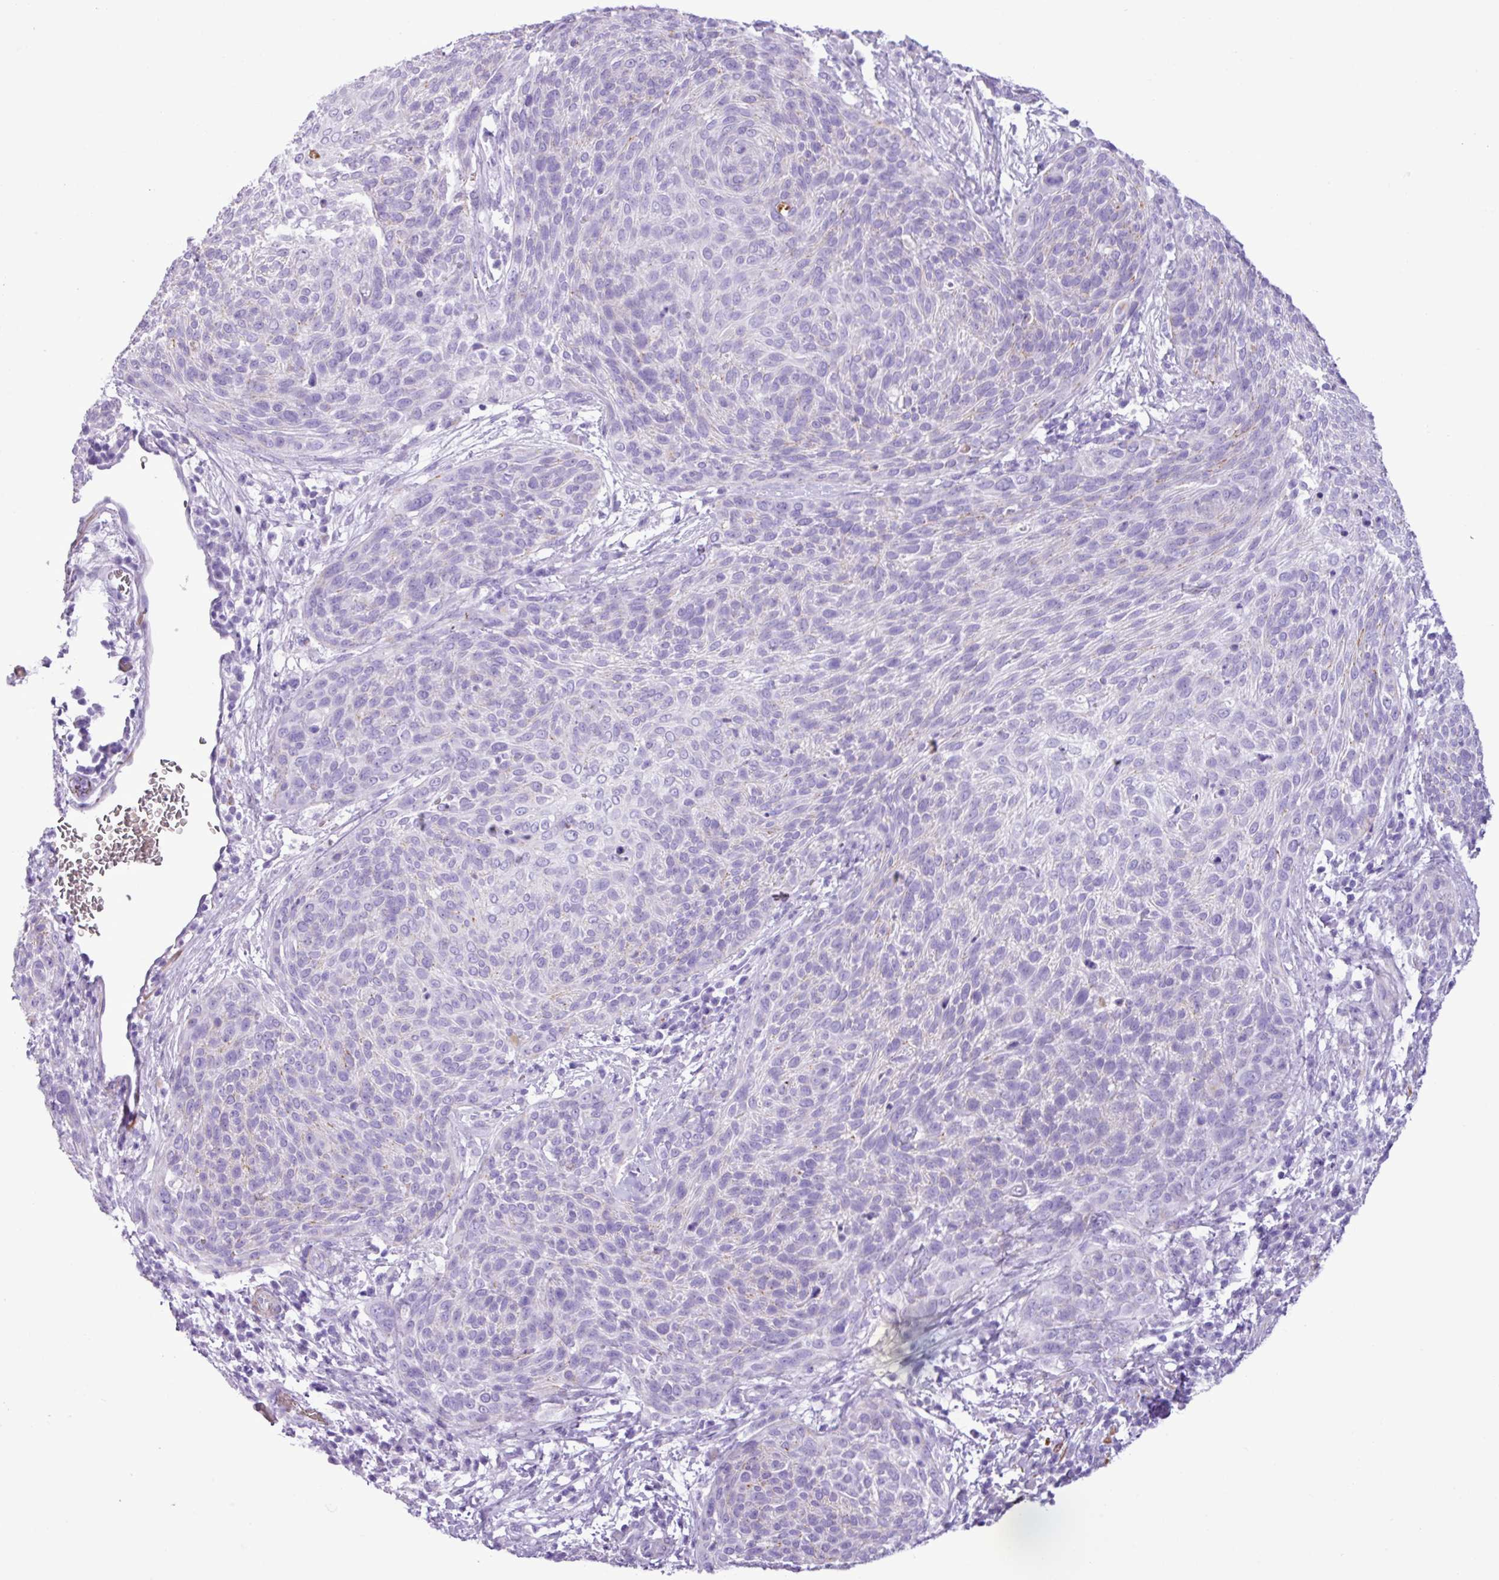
{"staining": {"intensity": "negative", "quantity": "none", "location": "none"}, "tissue": "cervical cancer", "cell_type": "Tumor cells", "image_type": "cancer", "snomed": [{"axis": "morphology", "description": "Squamous cell carcinoma, NOS"}, {"axis": "topography", "description": "Cervix"}], "caption": "Tumor cells show no significant expression in squamous cell carcinoma (cervical).", "gene": "ZSCAN5A", "patient": {"sex": "female", "age": 31}}